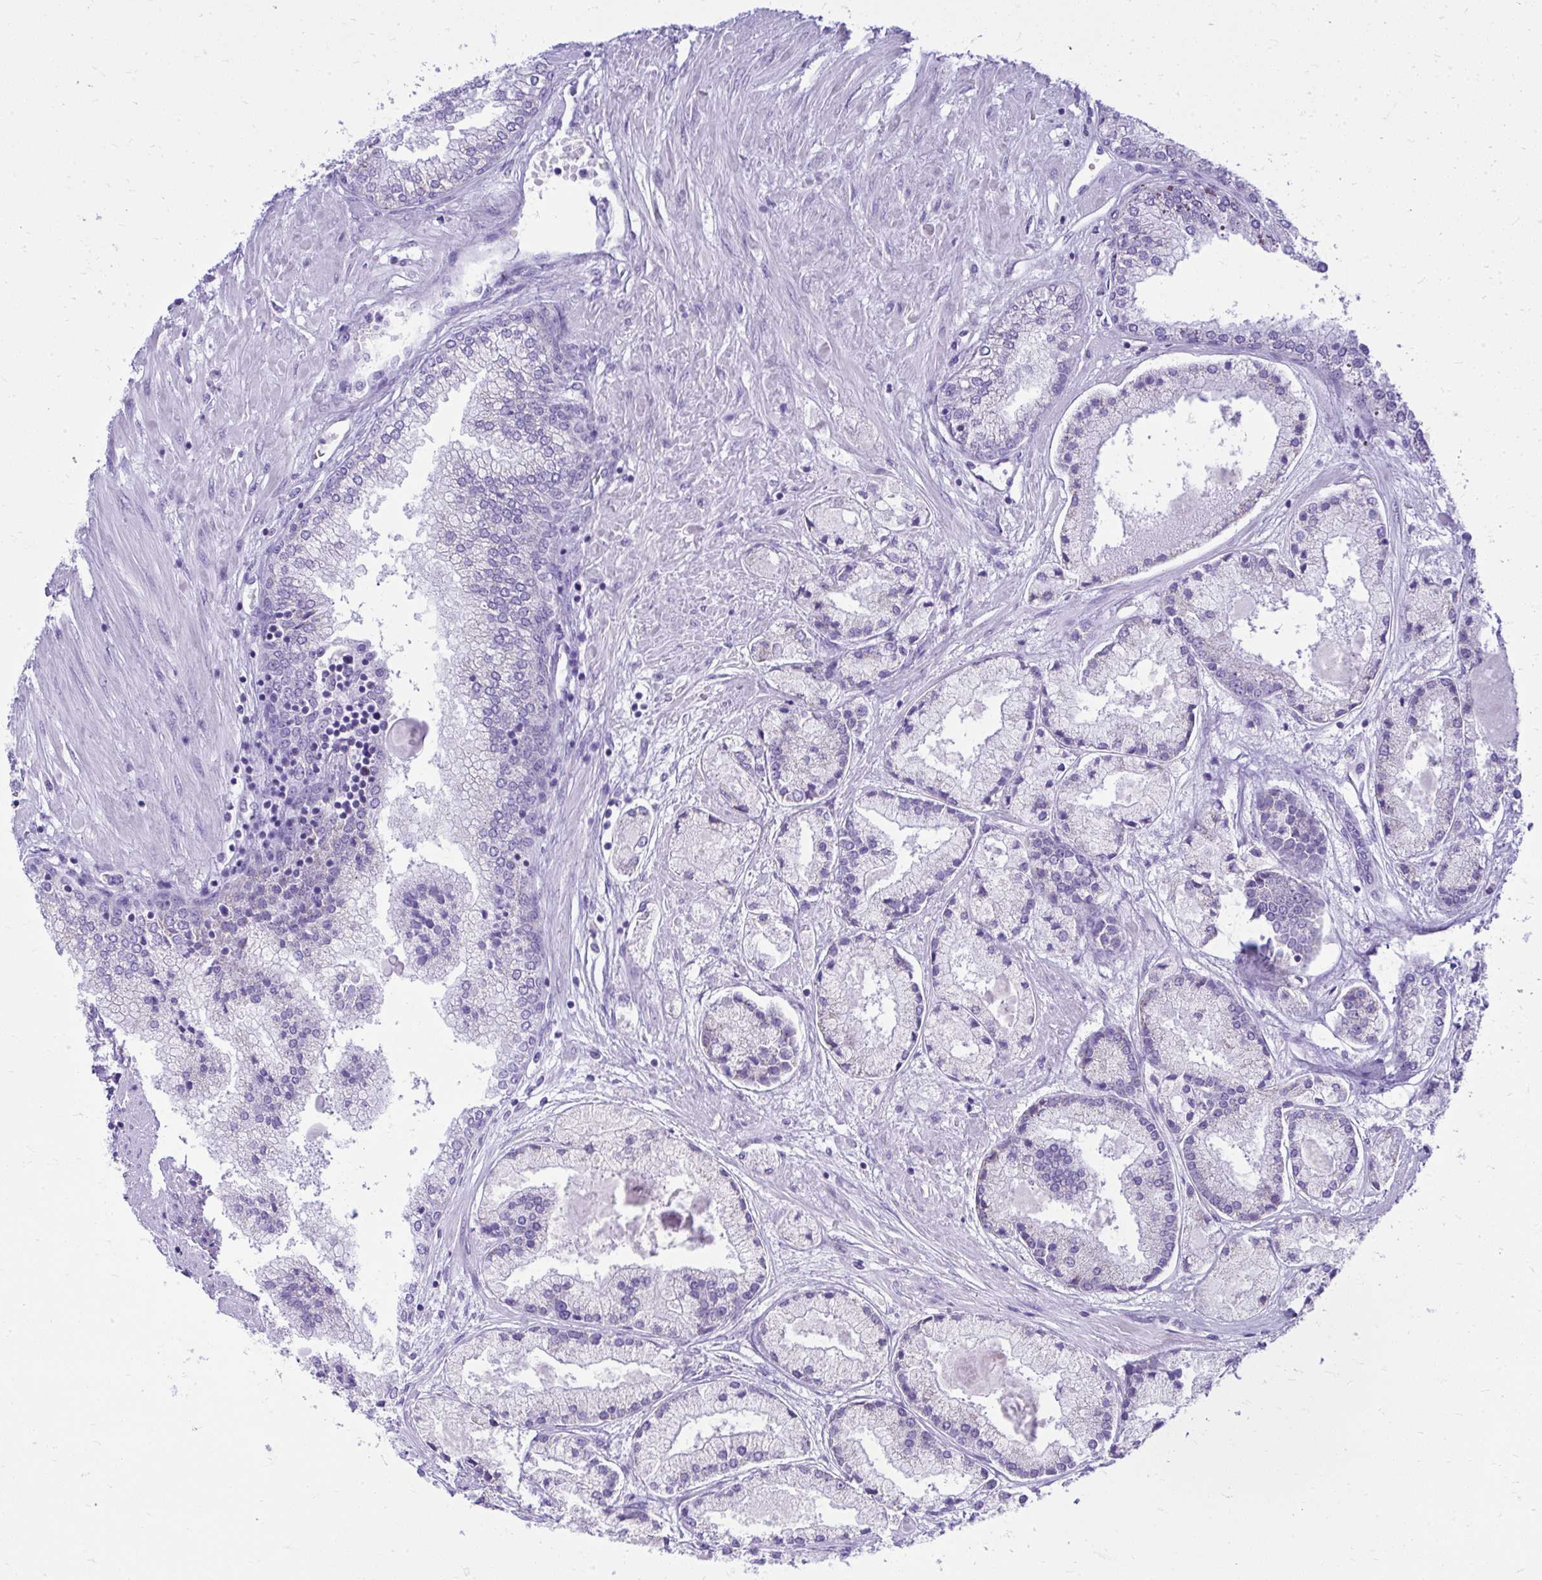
{"staining": {"intensity": "negative", "quantity": "none", "location": "none"}, "tissue": "prostate cancer", "cell_type": "Tumor cells", "image_type": "cancer", "snomed": [{"axis": "morphology", "description": "Adenocarcinoma, High grade"}, {"axis": "topography", "description": "Prostate"}], "caption": "Immunohistochemistry image of neoplastic tissue: human prostate high-grade adenocarcinoma stained with DAB demonstrates no significant protein positivity in tumor cells. (Brightfield microscopy of DAB IHC at high magnification).", "gene": "RALYL", "patient": {"sex": "male", "age": 67}}